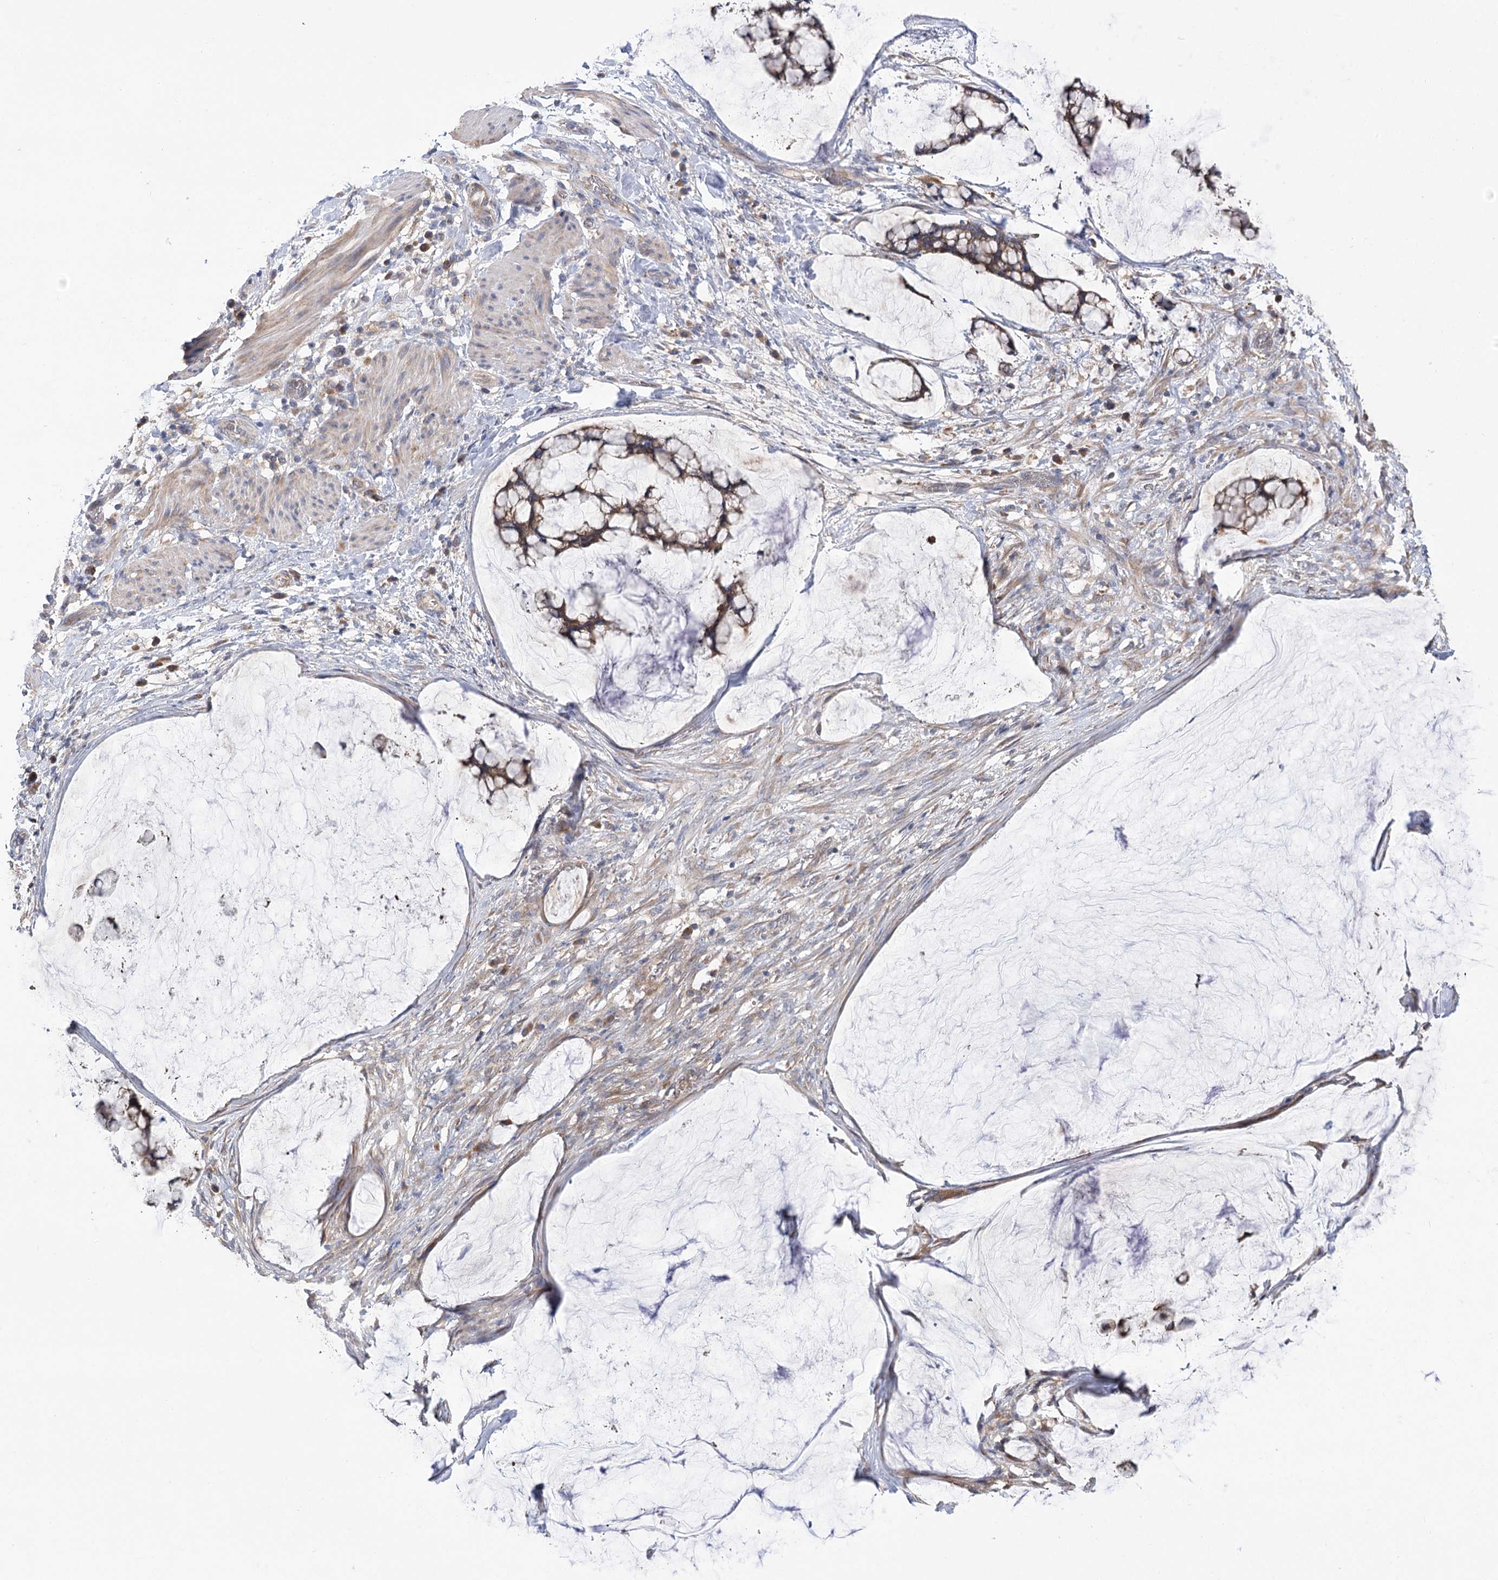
{"staining": {"intensity": "weak", "quantity": ">75%", "location": "cytoplasmic/membranous"}, "tissue": "ovarian cancer", "cell_type": "Tumor cells", "image_type": "cancer", "snomed": [{"axis": "morphology", "description": "Cystadenocarcinoma, mucinous, NOS"}, {"axis": "topography", "description": "Ovary"}], "caption": "A brown stain shows weak cytoplasmic/membranous staining of a protein in human ovarian cancer tumor cells.", "gene": "VPS37B", "patient": {"sex": "female", "age": 42}}